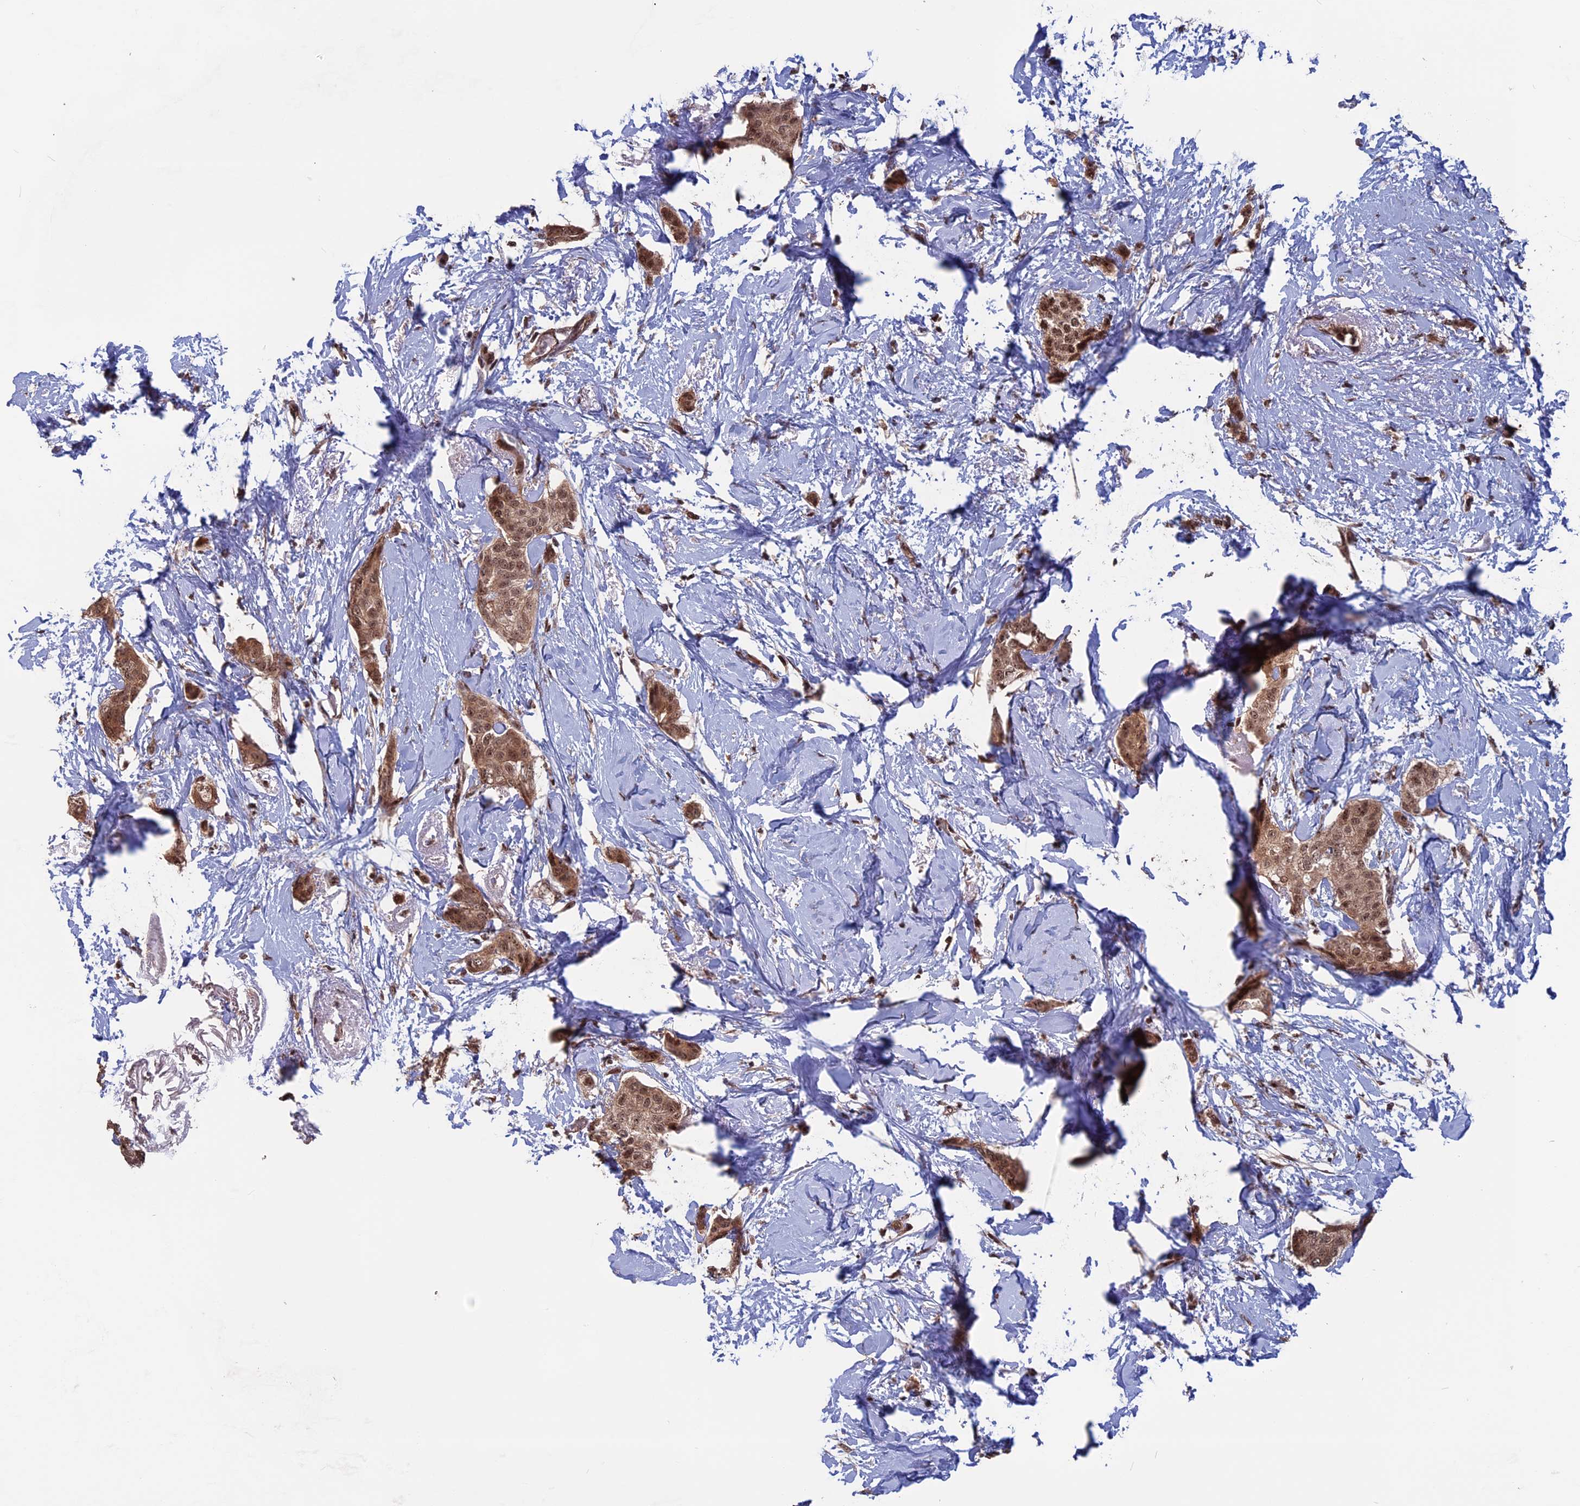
{"staining": {"intensity": "moderate", "quantity": ">75%", "location": "cytoplasmic/membranous,nuclear"}, "tissue": "breast cancer", "cell_type": "Tumor cells", "image_type": "cancer", "snomed": [{"axis": "morphology", "description": "Duct carcinoma"}, {"axis": "topography", "description": "Breast"}], "caption": "Breast intraductal carcinoma stained for a protein (brown) reveals moderate cytoplasmic/membranous and nuclear positive positivity in about >75% of tumor cells.", "gene": "CACTIN", "patient": {"sex": "female", "age": 72}}